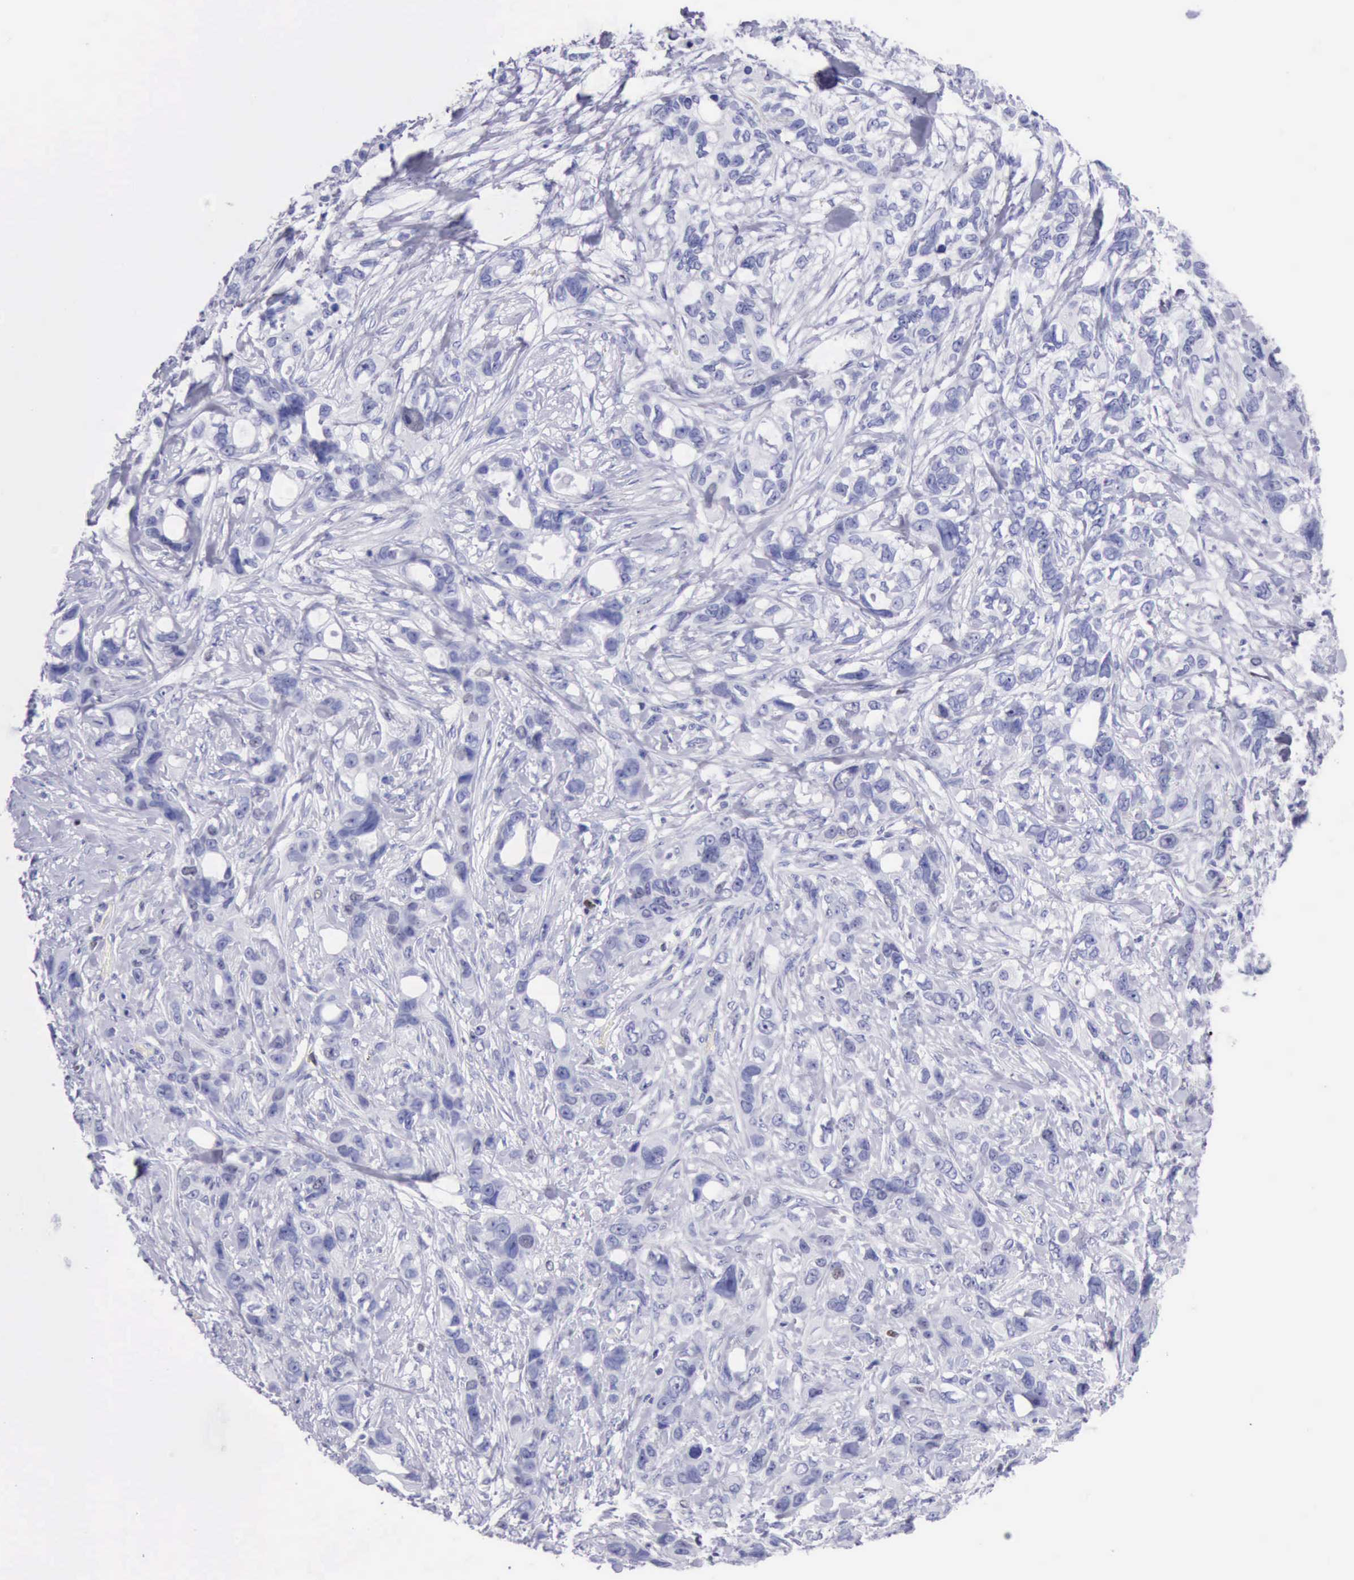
{"staining": {"intensity": "negative", "quantity": "none", "location": "none"}, "tissue": "stomach cancer", "cell_type": "Tumor cells", "image_type": "cancer", "snomed": [{"axis": "morphology", "description": "Adenocarcinoma, NOS"}, {"axis": "topography", "description": "Stomach, upper"}], "caption": "Stomach cancer was stained to show a protein in brown. There is no significant positivity in tumor cells.", "gene": "MCM2", "patient": {"sex": "male", "age": 47}}